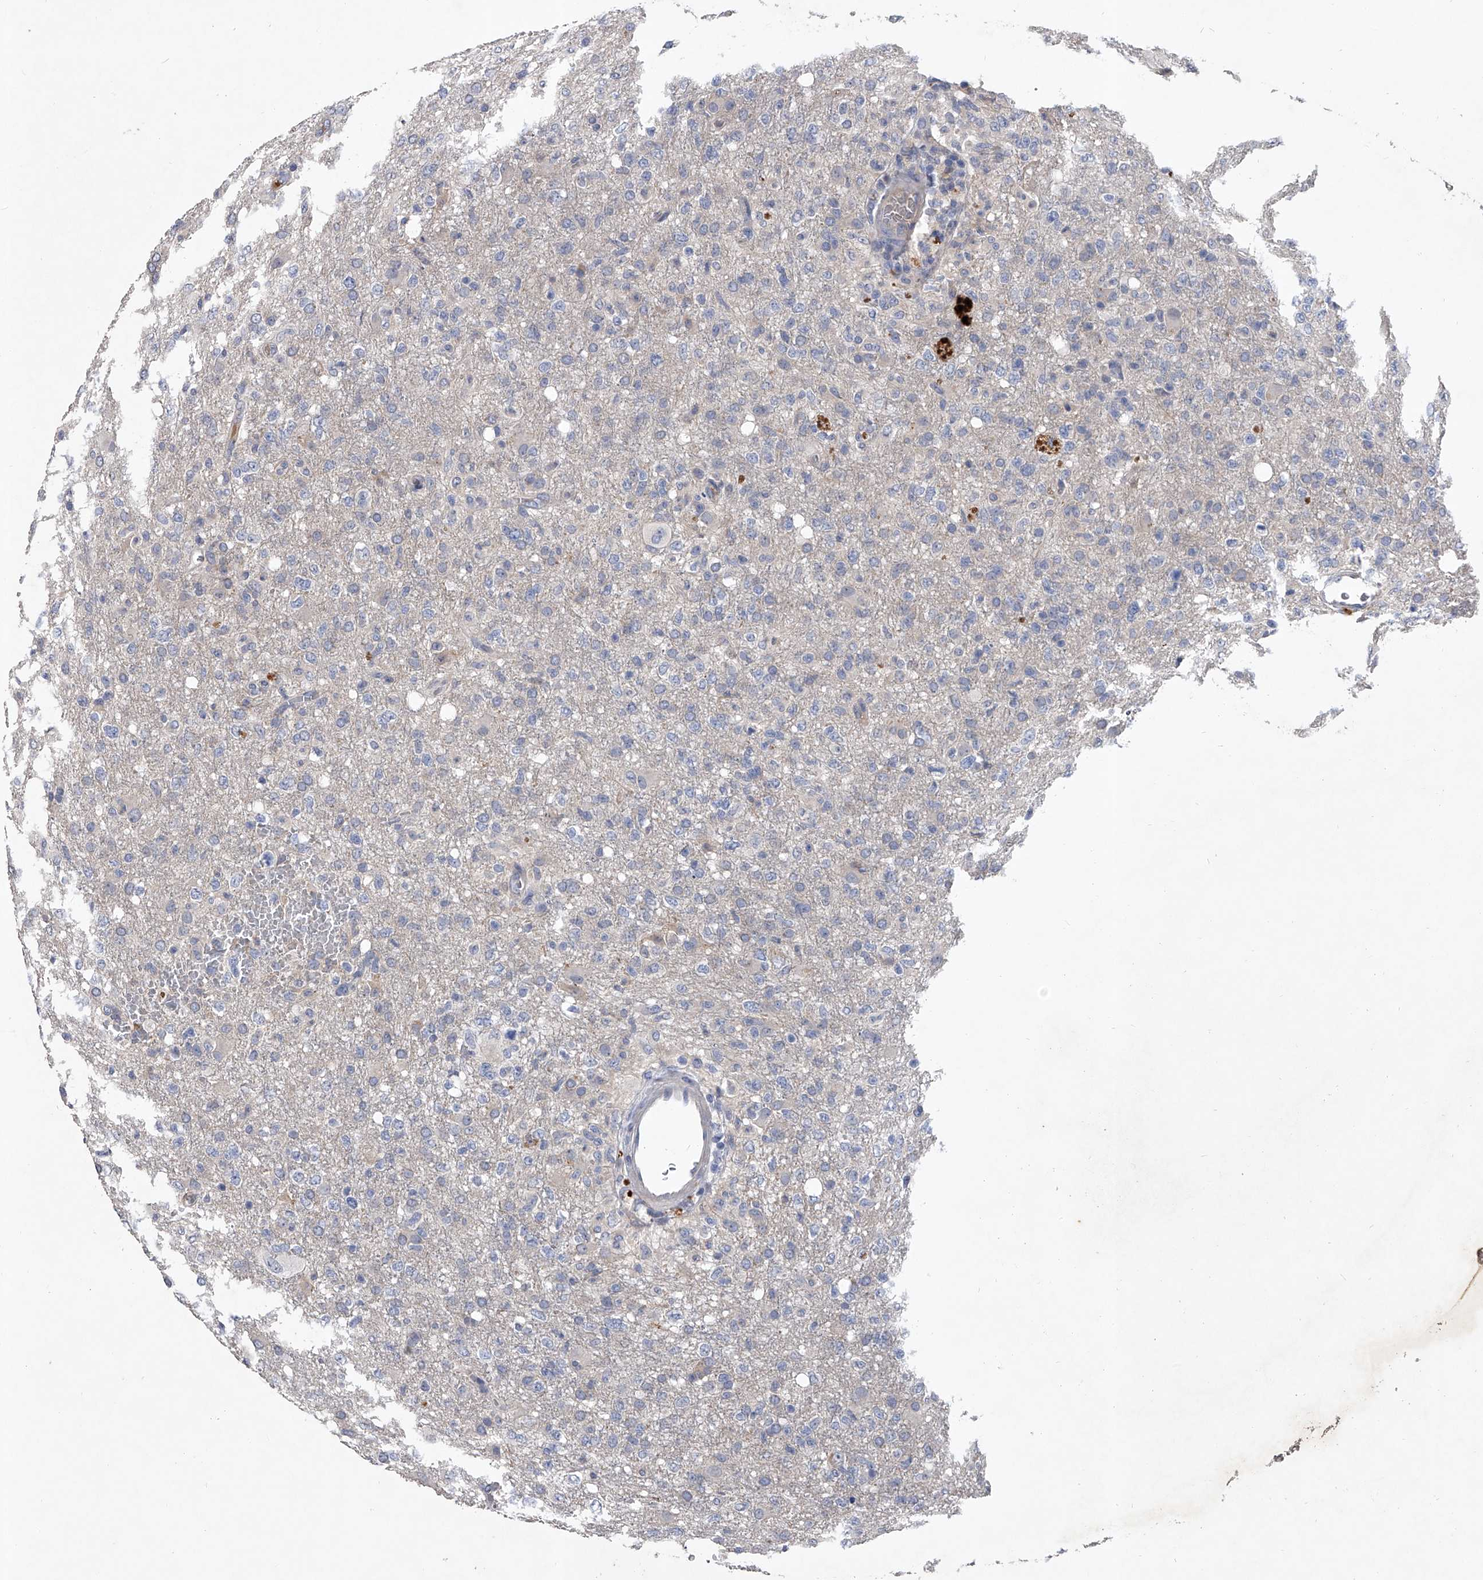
{"staining": {"intensity": "negative", "quantity": "none", "location": "none"}, "tissue": "glioma", "cell_type": "Tumor cells", "image_type": "cancer", "snomed": [{"axis": "morphology", "description": "Glioma, malignant, High grade"}, {"axis": "topography", "description": "Brain"}], "caption": "Micrograph shows no significant protein positivity in tumor cells of glioma. (Immunohistochemistry, brightfield microscopy, high magnification).", "gene": "C5", "patient": {"sex": "female", "age": 57}}